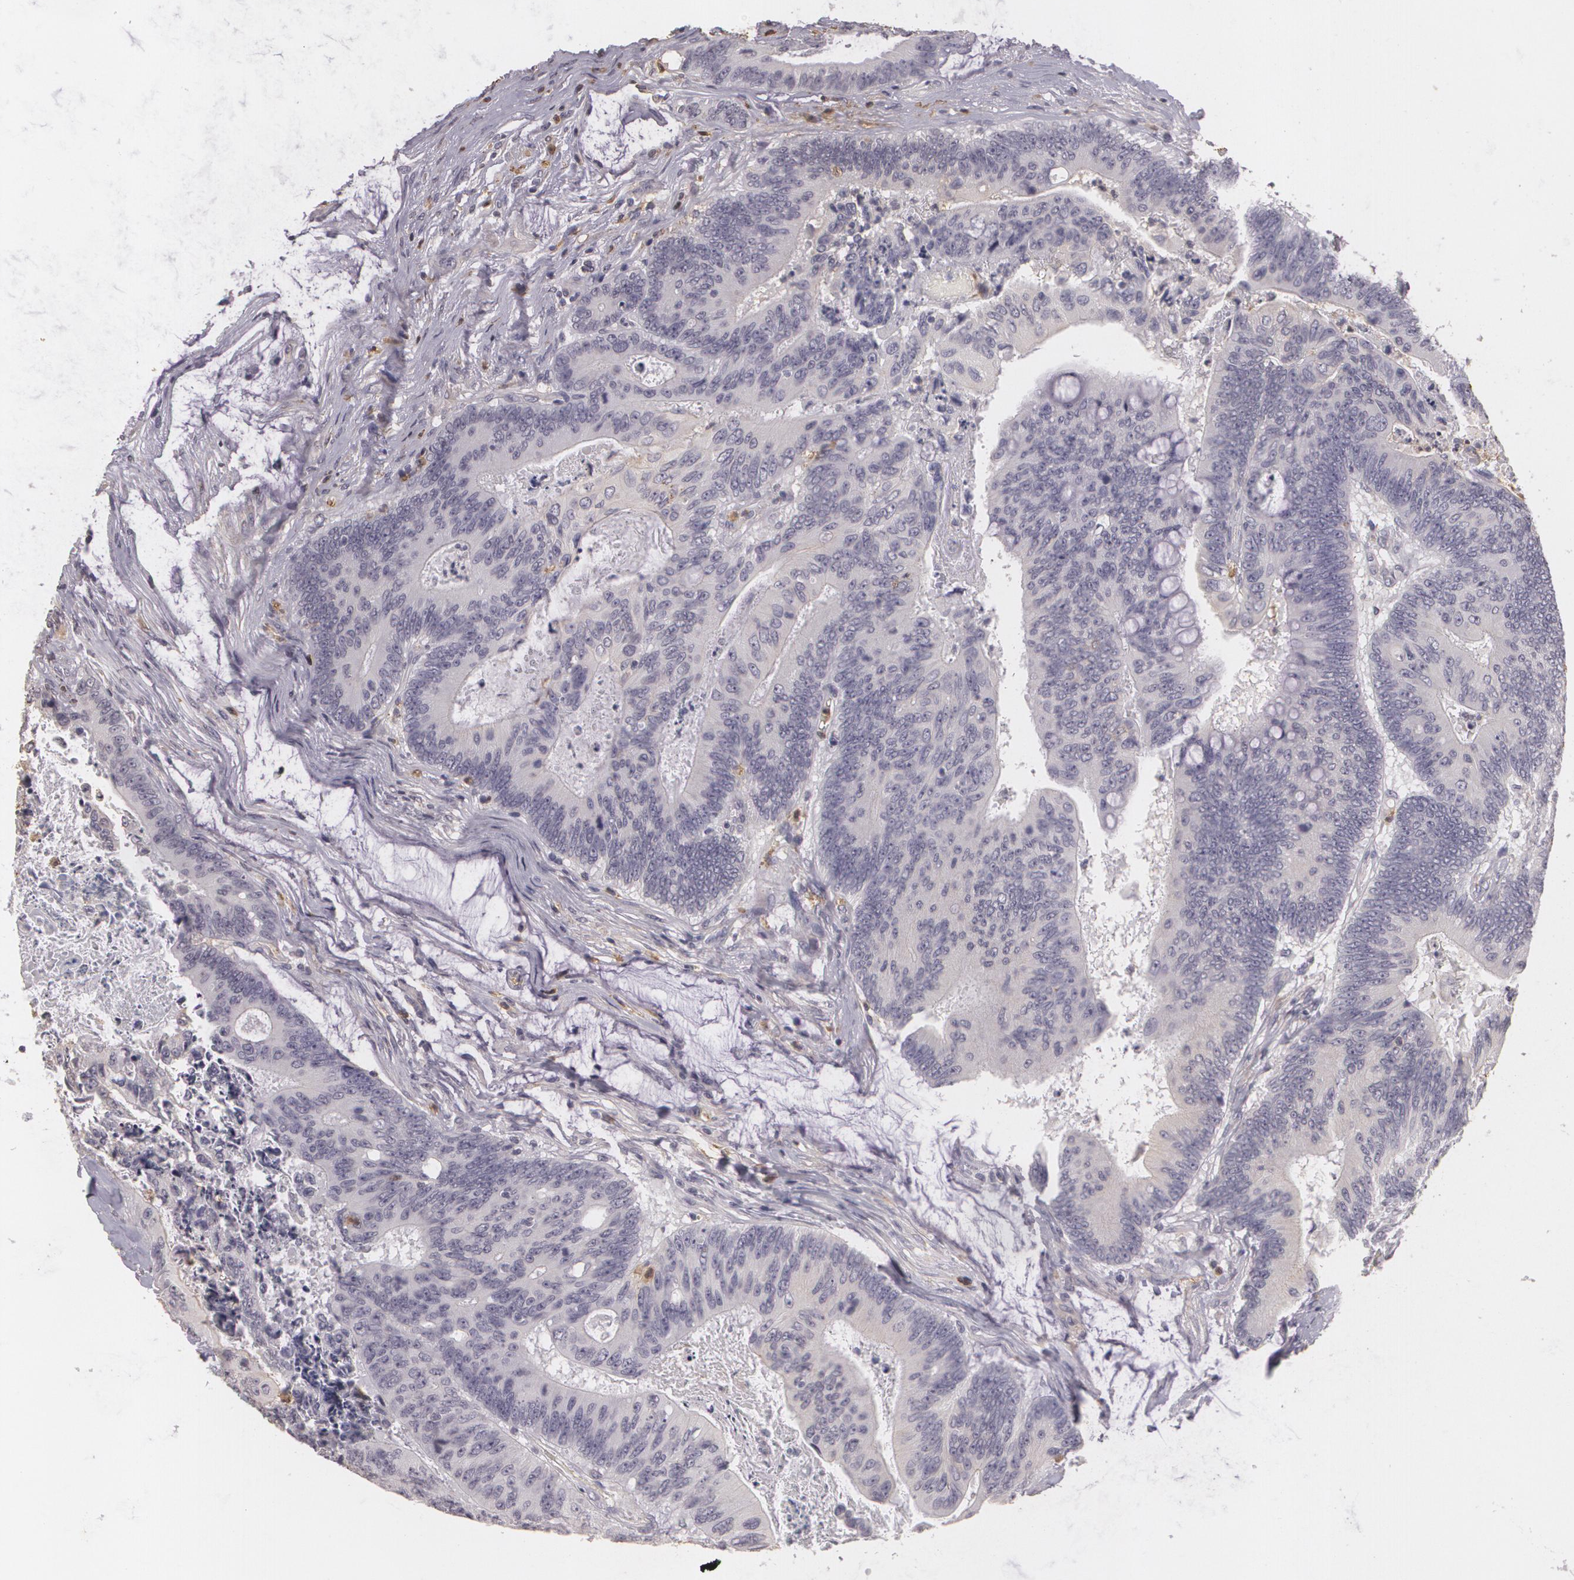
{"staining": {"intensity": "weak", "quantity": "25%-75%", "location": "cytoplasmic/membranous"}, "tissue": "colorectal cancer", "cell_type": "Tumor cells", "image_type": "cancer", "snomed": [{"axis": "morphology", "description": "Adenocarcinoma, NOS"}, {"axis": "topography", "description": "Colon"}], "caption": "A high-resolution photomicrograph shows immunohistochemistry (IHC) staining of adenocarcinoma (colorectal), which shows weak cytoplasmic/membranous positivity in about 25%-75% of tumor cells.", "gene": "KCNA4", "patient": {"sex": "male", "age": 65}}